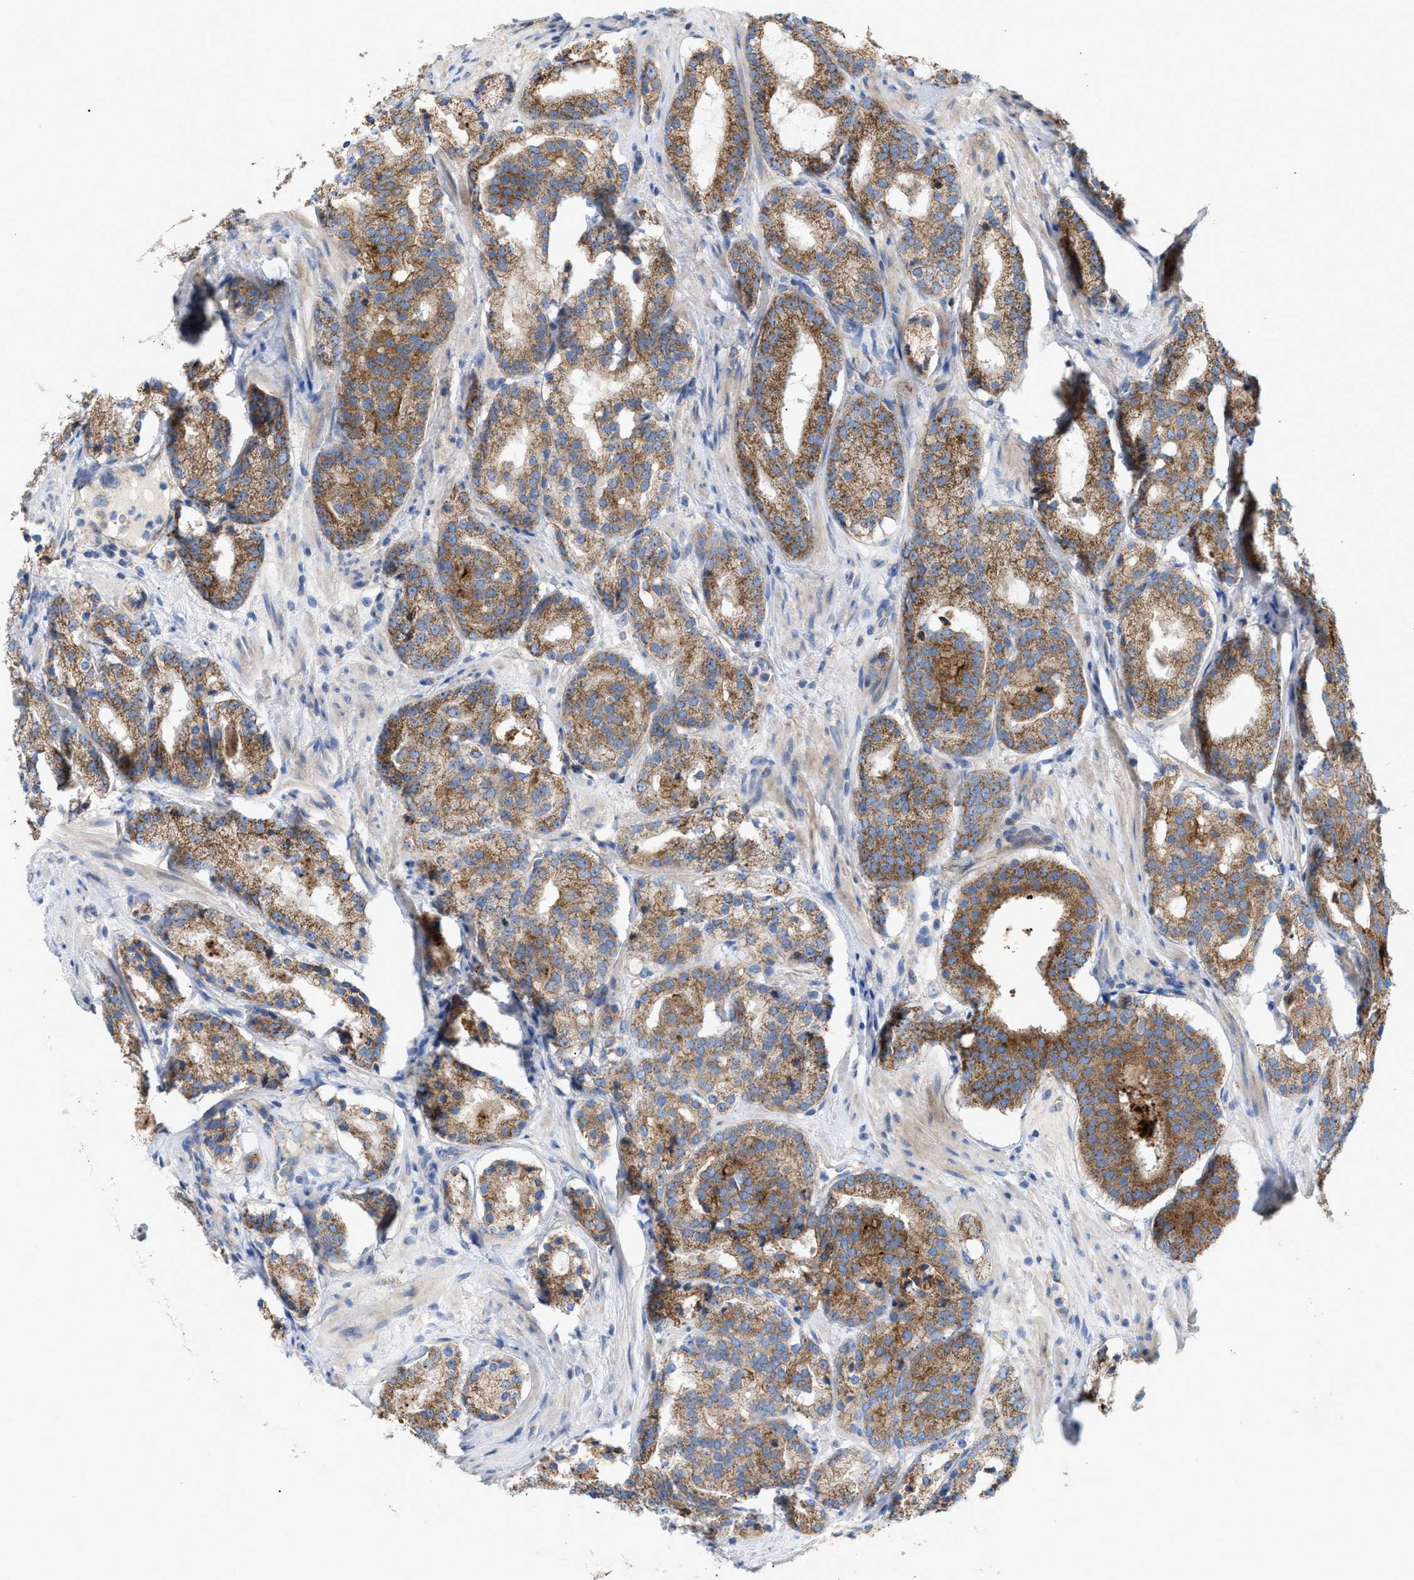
{"staining": {"intensity": "moderate", "quantity": ">75%", "location": "cytoplasmic/membranous"}, "tissue": "prostate cancer", "cell_type": "Tumor cells", "image_type": "cancer", "snomed": [{"axis": "morphology", "description": "Adenocarcinoma, Low grade"}, {"axis": "topography", "description": "Prostate"}], "caption": "Immunohistochemistry (IHC) image of human prostate cancer (adenocarcinoma (low-grade)) stained for a protein (brown), which reveals medium levels of moderate cytoplasmic/membranous staining in approximately >75% of tumor cells.", "gene": "OXSM", "patient": {"sex": "male", "age": 69}}